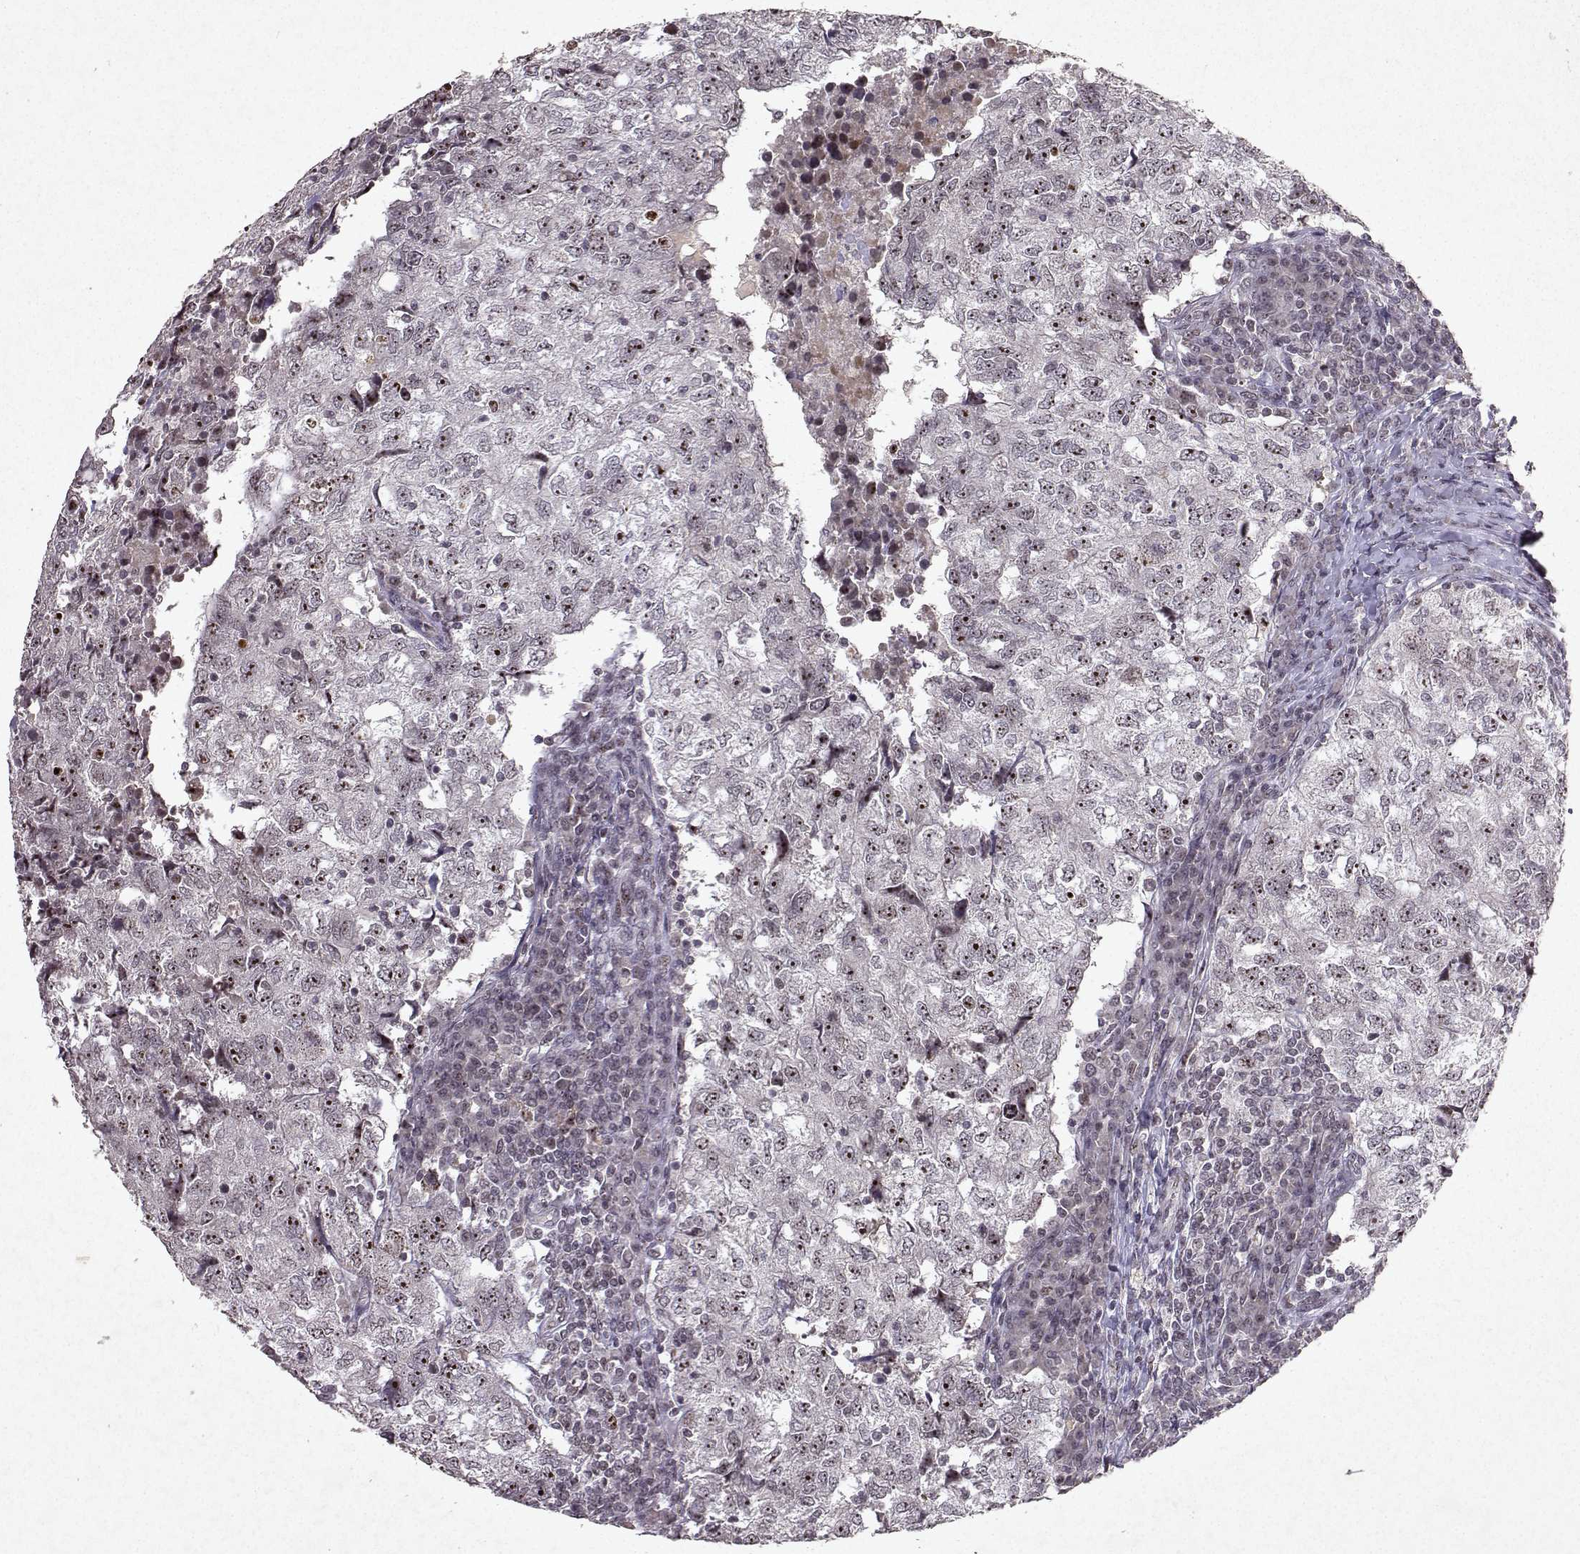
{"staining": {"intensity": "moderate", "quantity": "25%-75%", "location": "nuclear"}, "tissue": "breast cancer", "cell_type": "Tumor cells", "image_type": "cancer", "snomed": [{"axis": "morphology", "description": "Duct carcinoma"}, {"axis": "topography", "description": "Breast"}], "caption": "An immunohistochemistry (IHC) image of neoplastic tissue is shown. Protein staining in brown shows moderate nuclear positivity in breast infiltrating ductal carcinoma within tumor cells.", "gene": "DDX56", "patient": {"sex": "female", "age": 30}}